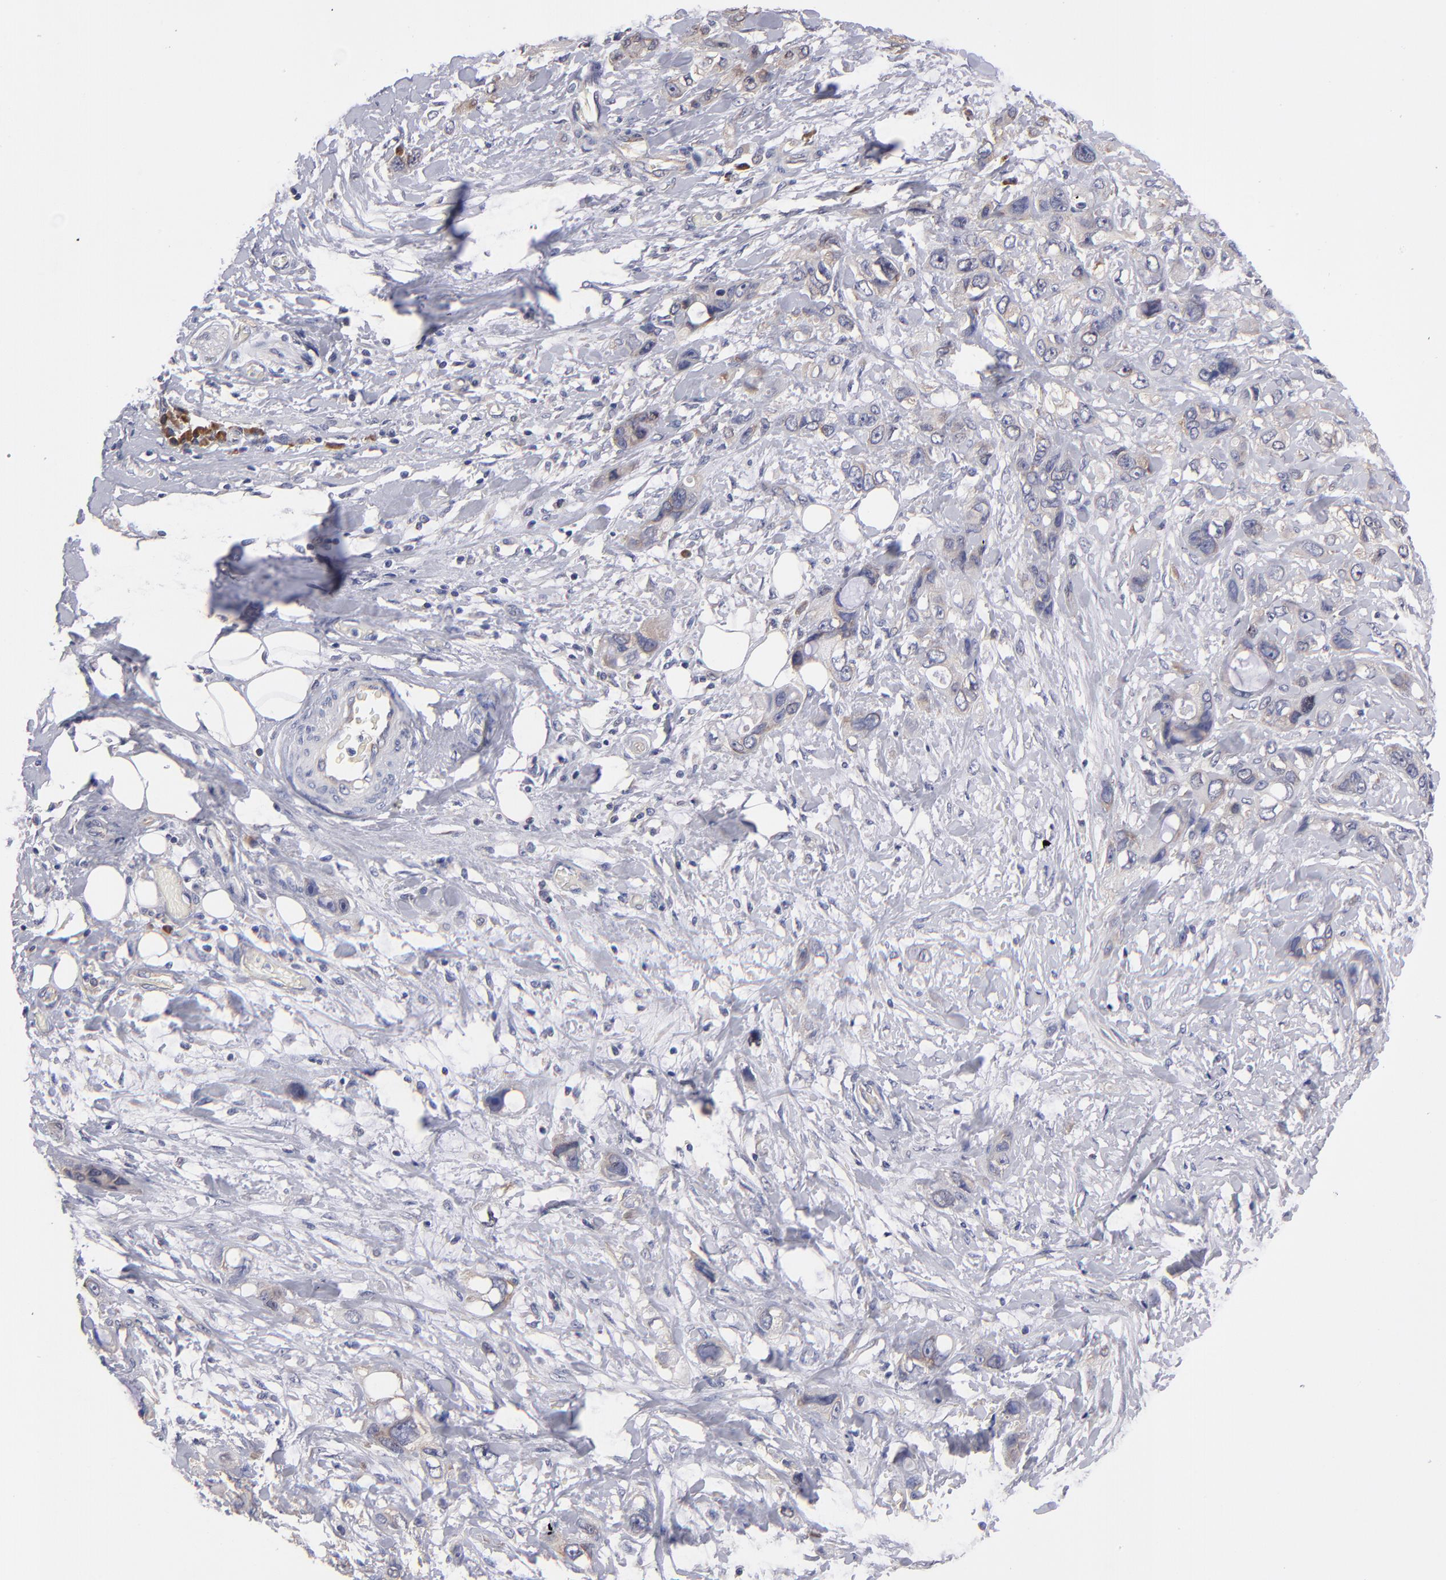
{"staining": {"intensity": "weak", "quantity": ">75%", "location": "cytoplasmic/membranous"}, "tissue": "stomach cancer", "cell_type": "Tumor cells", "image_type": "cancer", "snomed": [{"axis": "morphology", "description": "Adenocarcinoma, NOS"}, {"axis": "topography", "description": "Stomach, upper"}], "caption": "Immunohistochemical staining of stomach cancer reveals weak cytoplasmic/membranous protein staining in approximately >75% of tumor cells.", "gene": "EIF3L", "patient": {"sex": "male", "age": 47}}